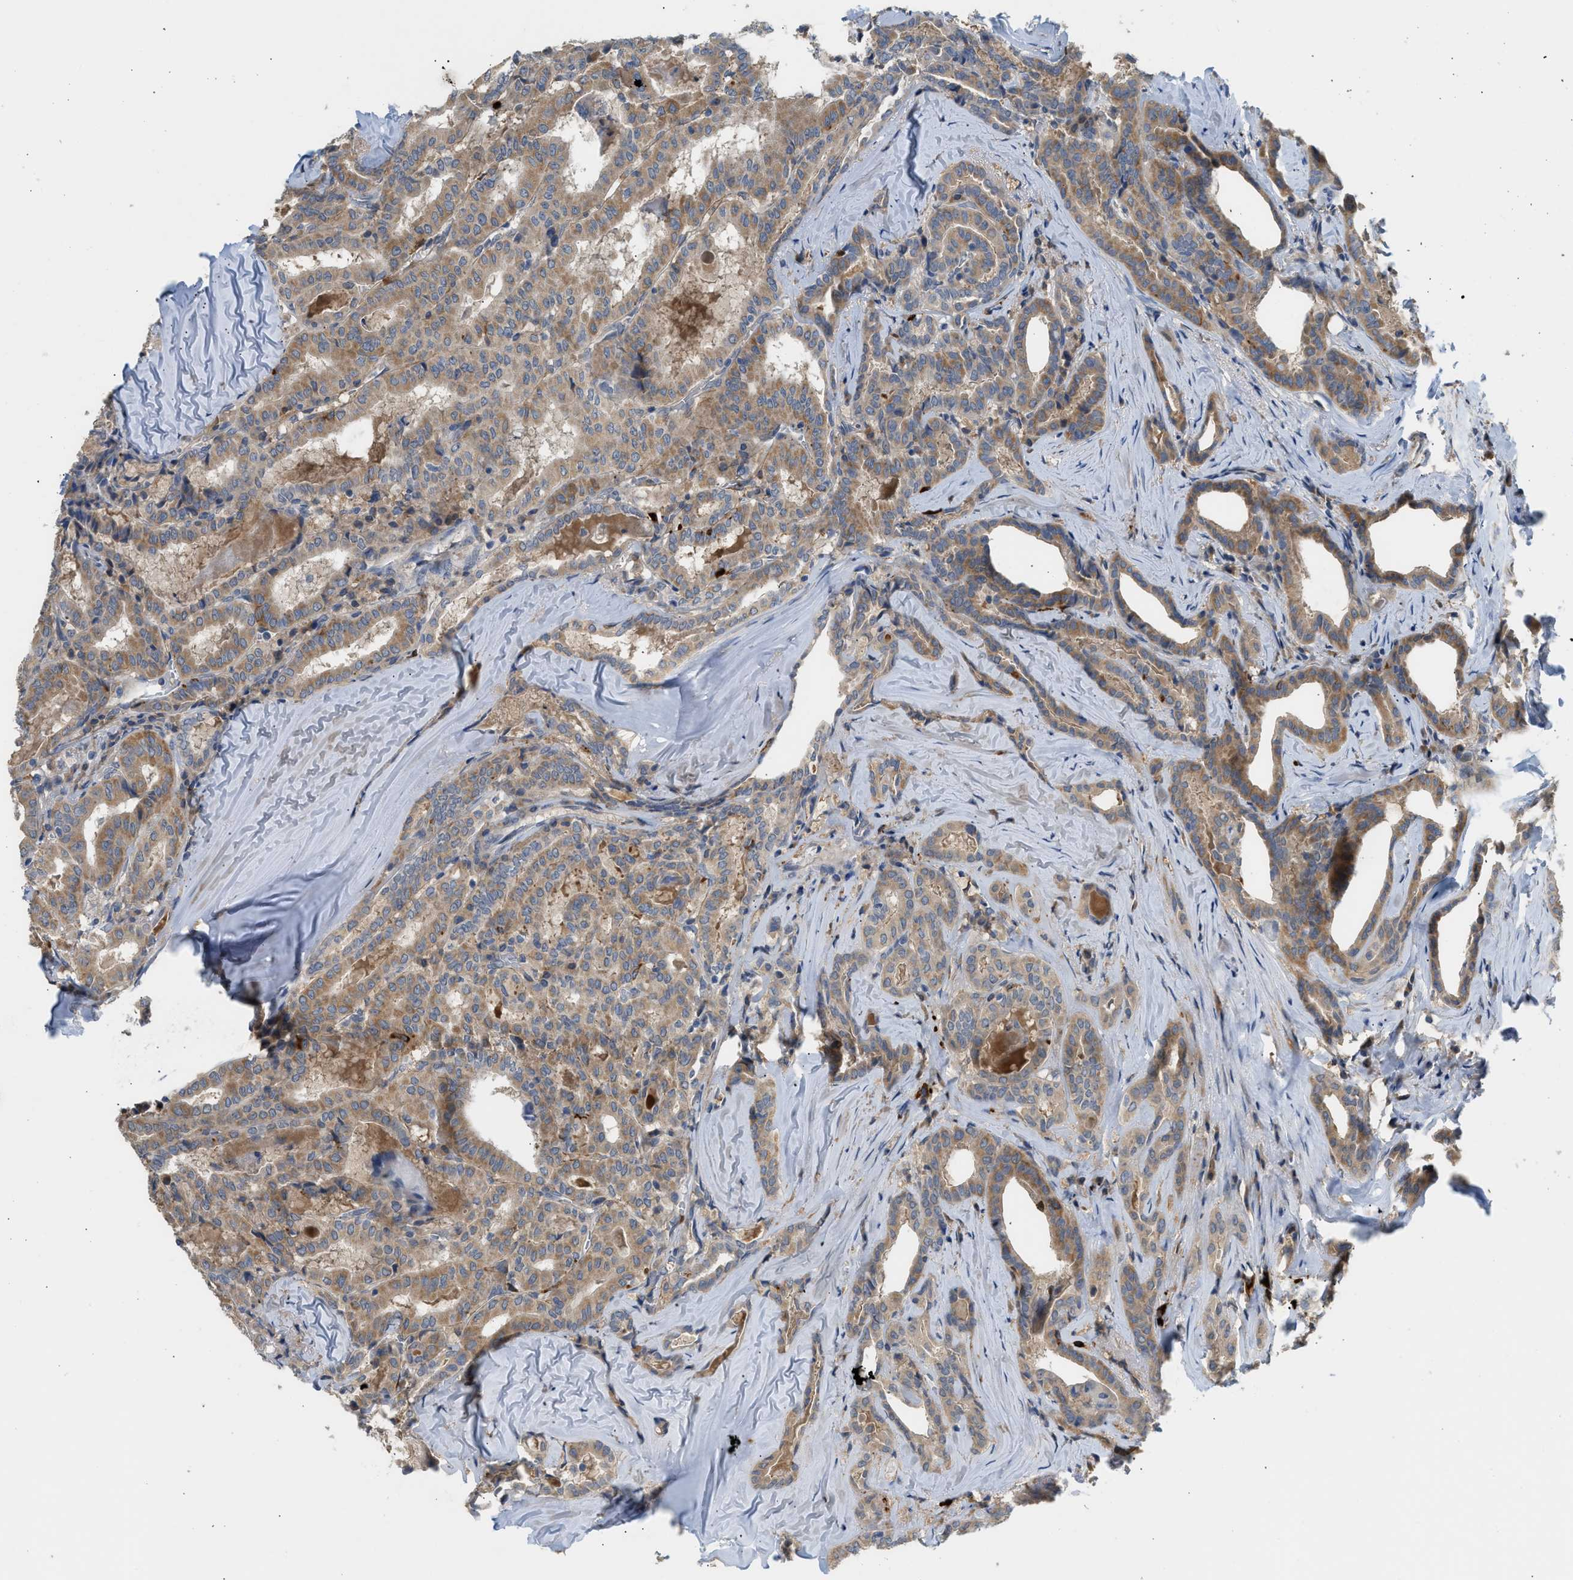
{"staining": {"intensity": "moderate", "quantity": "25%-75%", "location": "cytoplasmic/membranous"}, "tissue": "thyroid cancer", "cell_type": "Tumor cells", "image_type": "cancer", "snomed": [{"axis": "morphology", "description": "Papillary adenocarcinoma, NOS"}, {"axis": "topography", "description": "Thyroid gland"}], "caption": "Protein analysis of thyroid papillary adenocarcinoma tissue reveals moderate cytoplasmic/membranous expression in approximately 25%-75% of tumor cells. Using DAB (brown) and hematoxylin (blue) stains, captured at high magnification using brightfield microscopy.", "gene": "RHBDF2", "patient": {"sex": "female", "age": 42}}